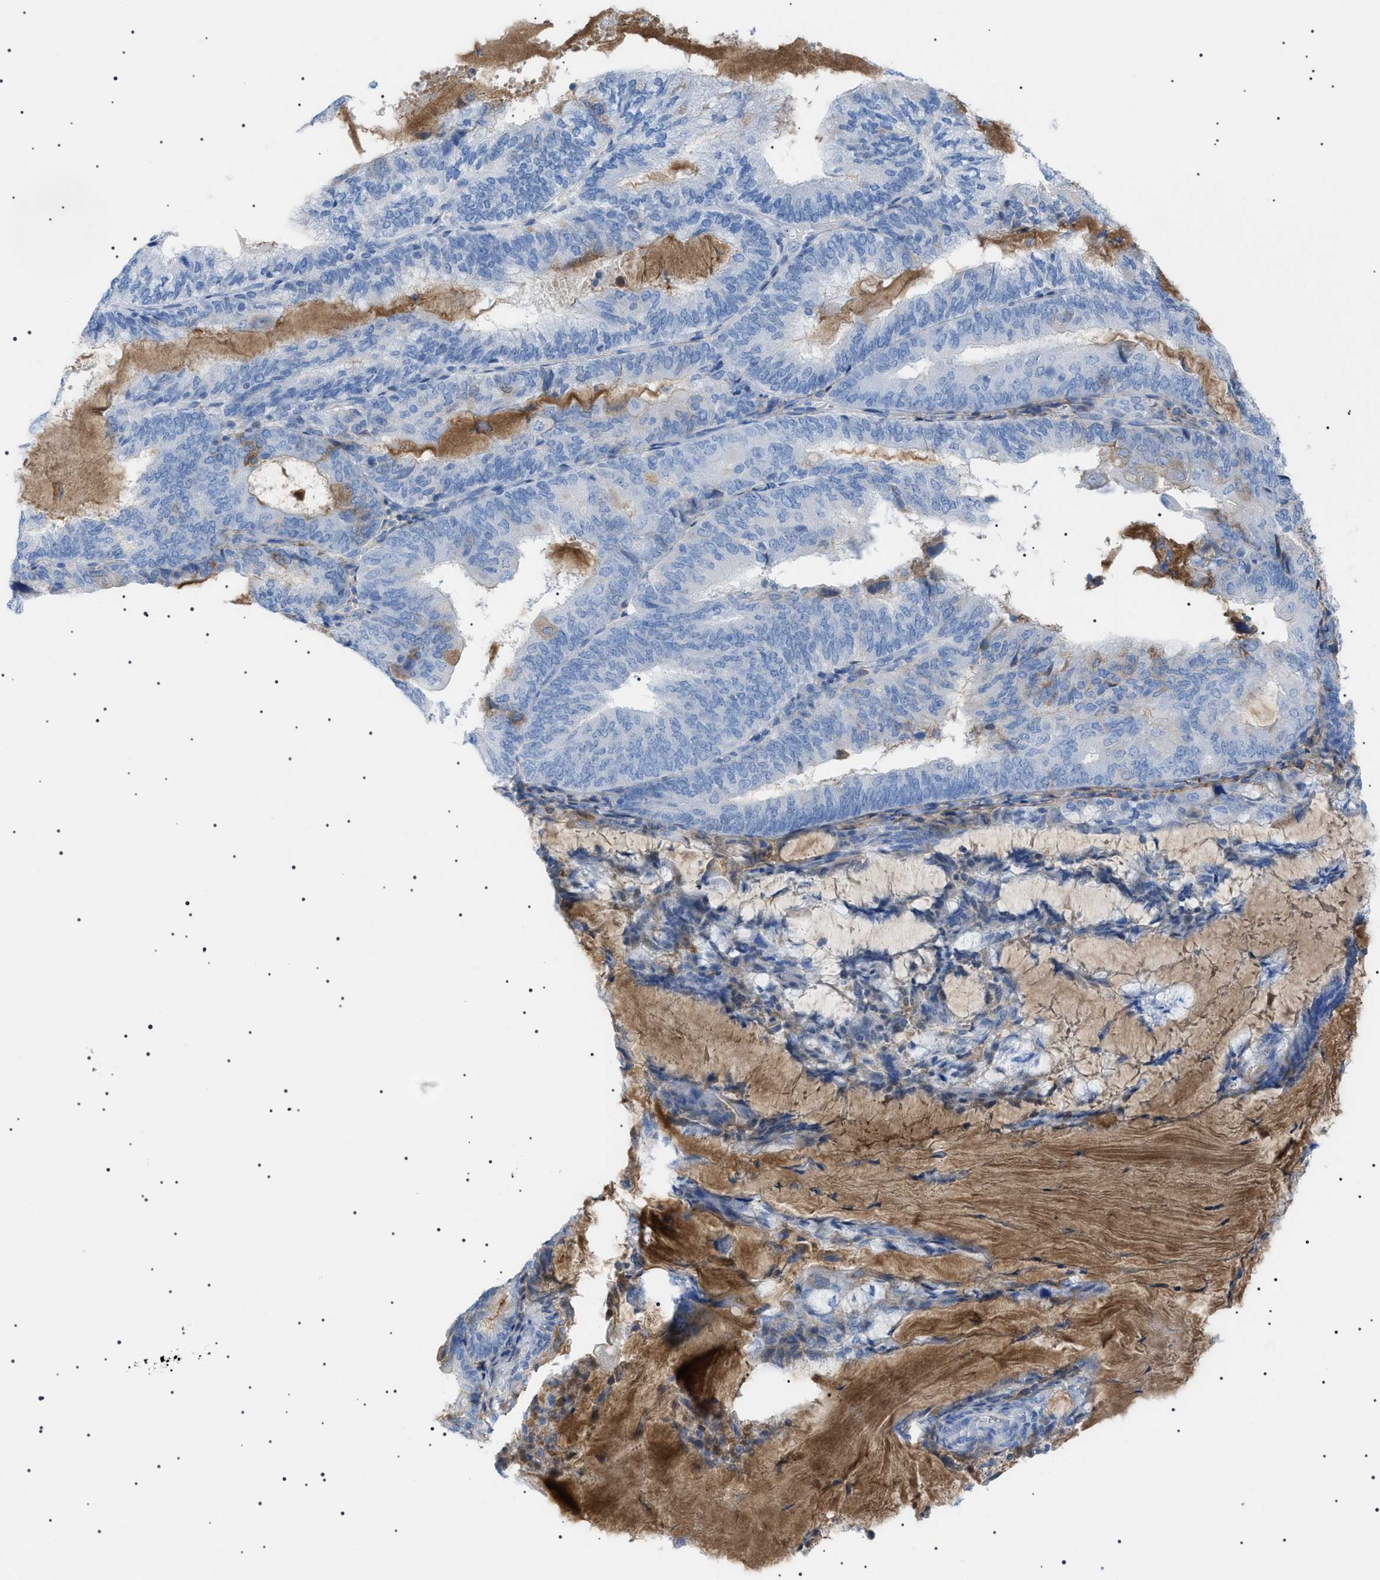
{"staining": {"intensity": "moderate", "quantity": "<25%", "location": "cytoplasmic/membranous"}, "tissue": "endometrial cancer", "cell_type": "Tumor cells", "image_type": "cancer", "snomed": [{"axis": "morphology", "description": "Adenocarcinoma, NOS"}, {"axis": "topography", "description": "Endometrium"}], "caption": "Protein staining exhibits moderate cytoplasmic/membranous expression in about <25% of tumor cells in adenocarcinoma (endometrial).", "gene": "LPA", "patient": {"sex": "female", "age": 81}}